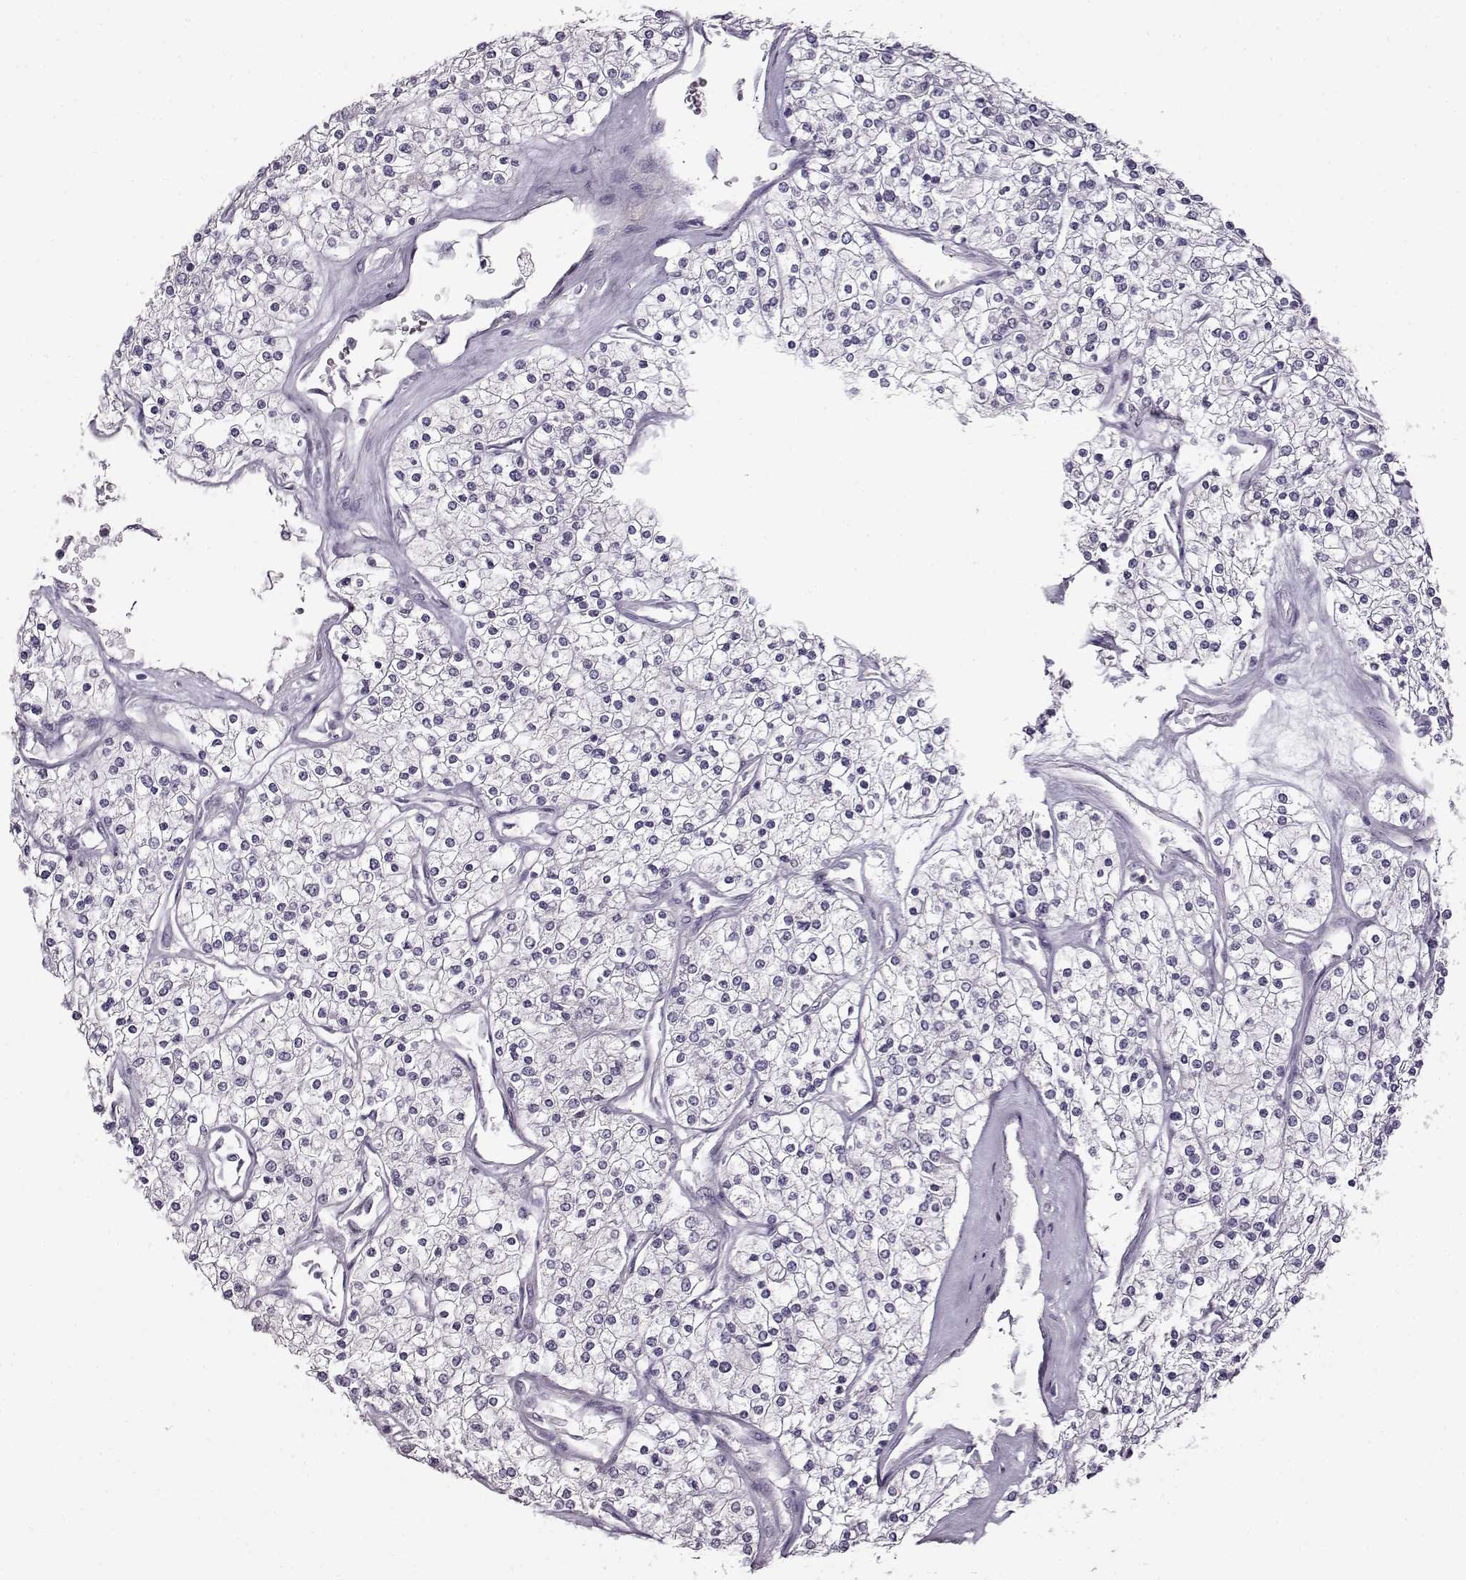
{"staining": {"intensity": "negative", "quantity": "none", "location": "none"}, "tissue": "renal cancer", "cell_type": "Tumor cells", "image_type": "cancer", "snomed": [{"axis": "morphology", "description": "Adenocarcinoma, NOS"}, {"axis": "topography", "description": "Kidney"}], "caption": "Histopathology image shows no significant protein staining in tumor cells of renal cancer. (DAB immunohistochemistry with hematoxylin counter stain).", "gene": "FSHB", "patient": {"sex": "male", "age": 80}}